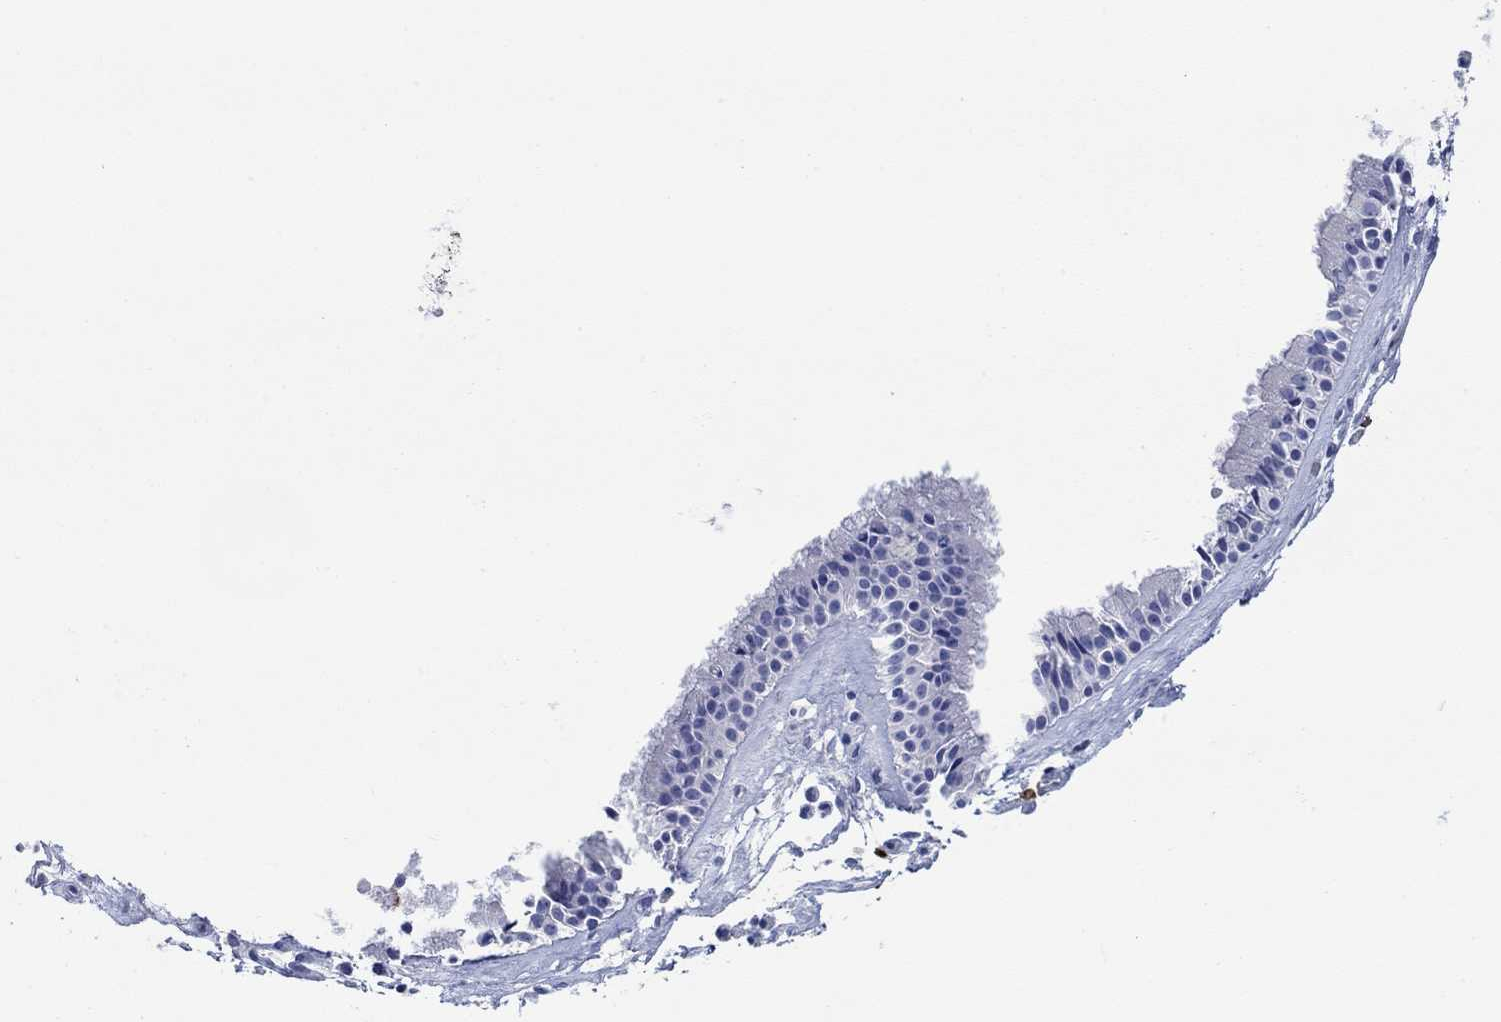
{"staining": {"intensity": "negative", "quantity": "none", "location": "none"}, "tissue": "nasopharynx", "cell_type": "Respiratory epithelial cells", "image_type": "normal", "snomed": [{"axis": "morphology", "description": "Normal tissue, NOS"}, {"axis": "topography", "description": "Nasopharynx"}], "caption": "A high-resolution image shows IHC staining of normal nasopharynx, which exhibits no significant staining in respiratory epithelial cells.", "gene": "P2RY6", "patient": {"sex": "female", "age": 47}}